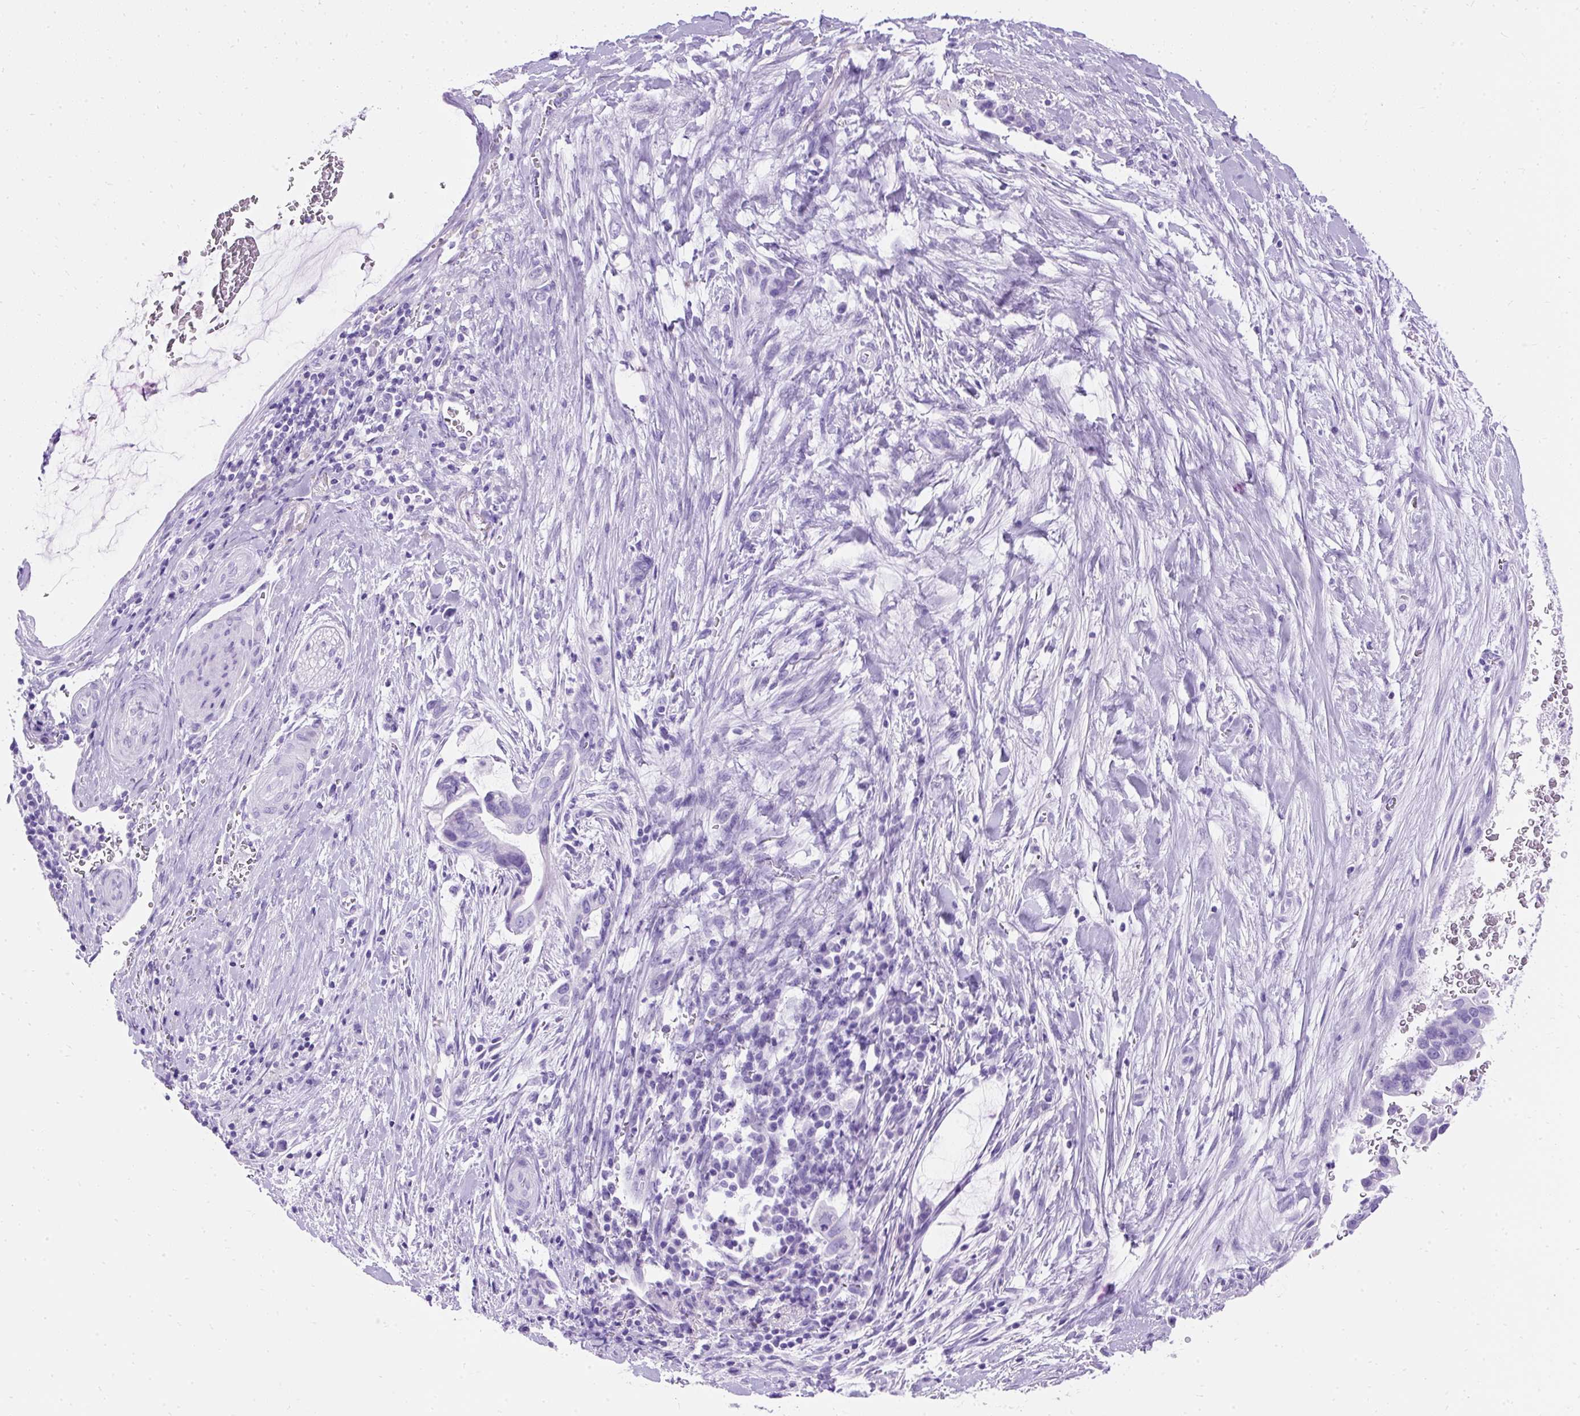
{"staining": {"intensity": "negative", "quantity": "none", "location": "none"}, "tissue": "pancreatic cancer", "cell_type": "Tumor cells", "image_type": "cancer", "snomed": [{"axis": "morphology", "description": "Adenocarcinoma, NOS"}, {"axis": "topography", "description": "Pancreas"}], "caption": "Protein analysis of adenocarcinoma (pancreatic) demonstrates no significant expression in tumor cells.", "gene": "PVALB", "patient": {"sex": "male", "age": 75}}